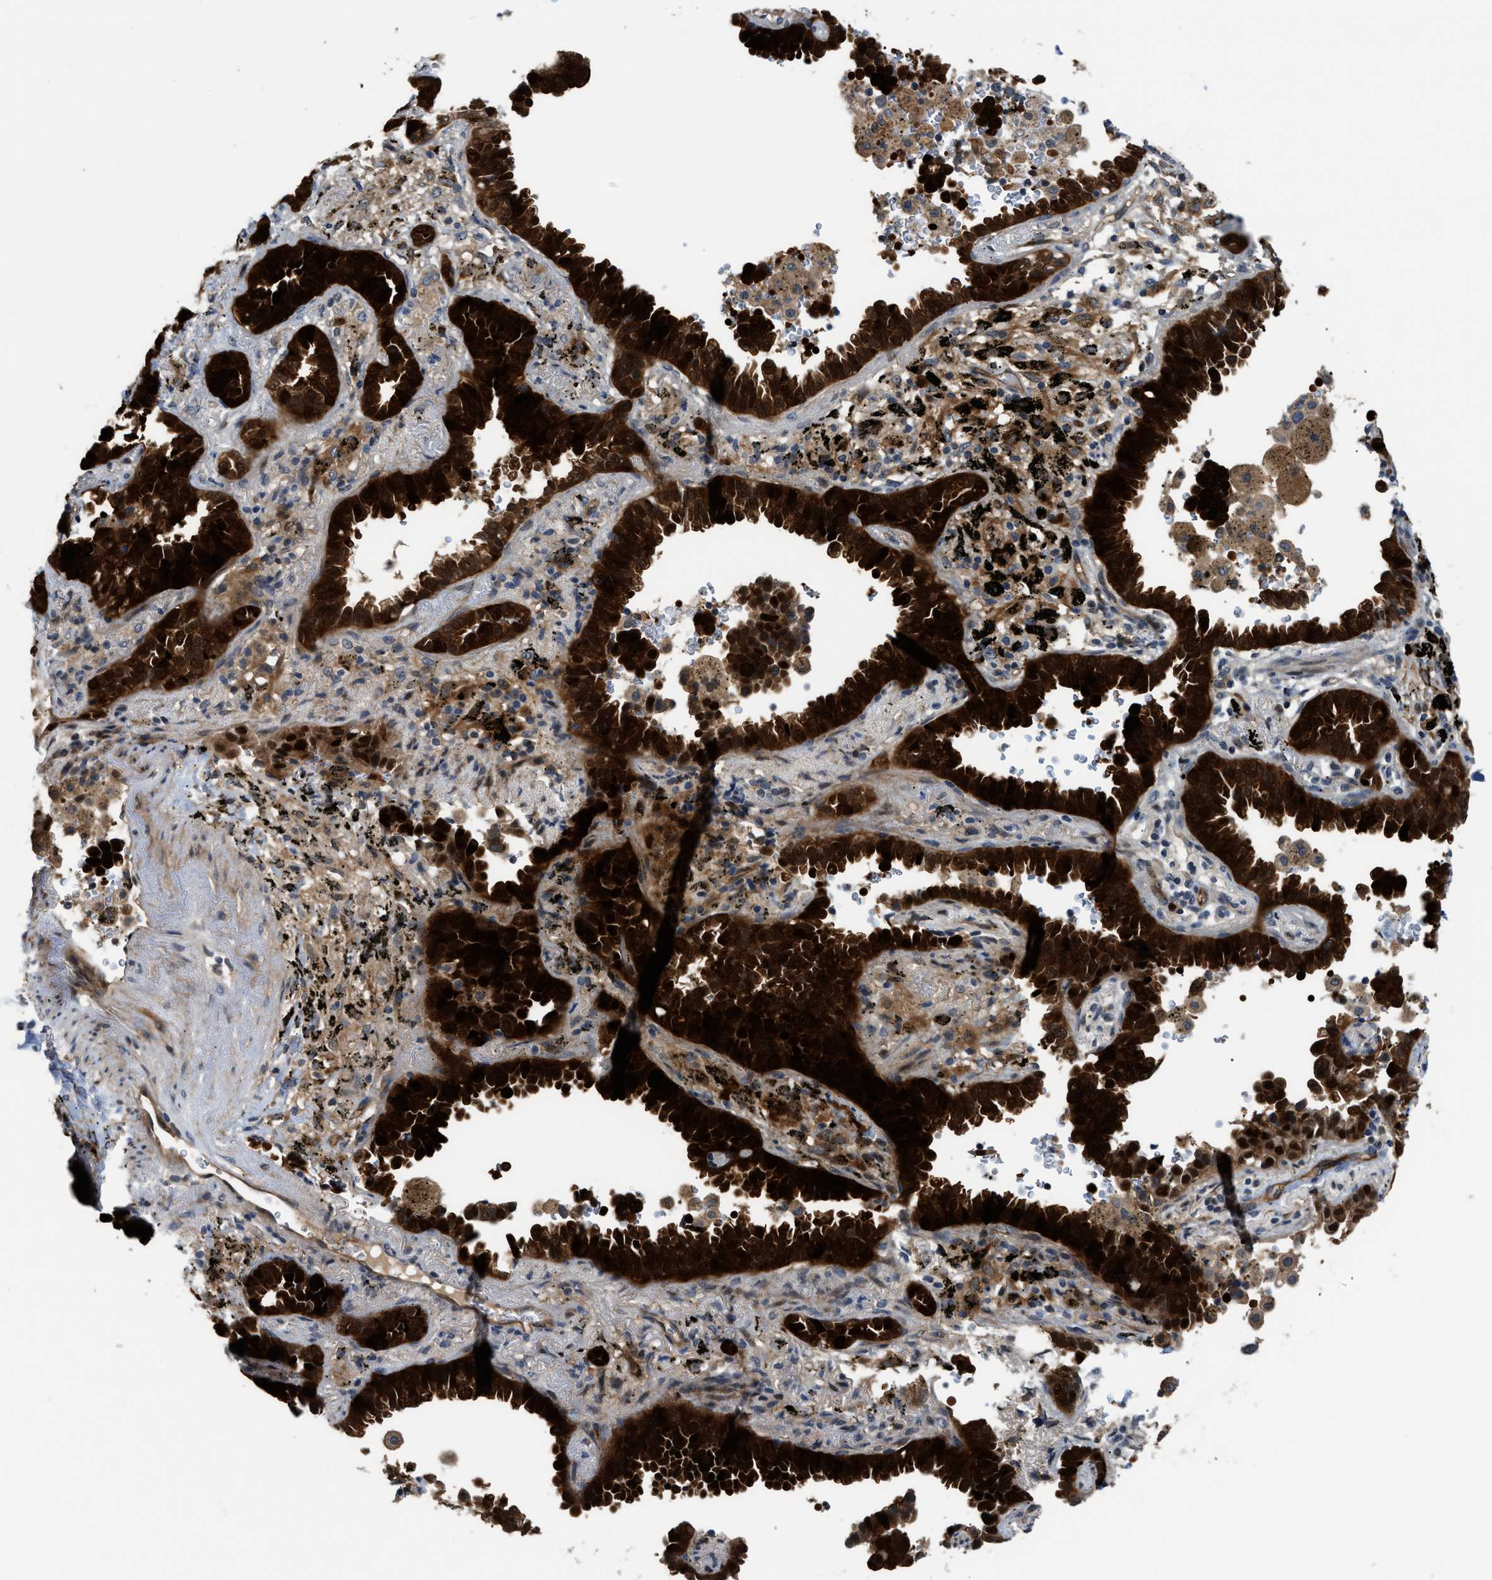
{"staining": {"intensity": "strong", "quantity": ">75%", "location": "cytoplasmic/membranous,nuclear"}, "tissue": "lung cancer", "cell_type": "Tumor cells", "image_type": "cancer", "snomed": [{"axis": "morphology", "description": "Normal tissue, NOS"}, {"axis": "morphology", "description": "Adenocarcinoma, NOS"}, {"axis": "topography", "description": "Lung"}], "caption": "Protein staining demonstrates strong cytoplasmic/membranous and nuclear staining in about >75% of tumor cells in lung adenocarcinoma.", "gene": "TRAK2", "patient": {"sex": "male", "age": 59}}